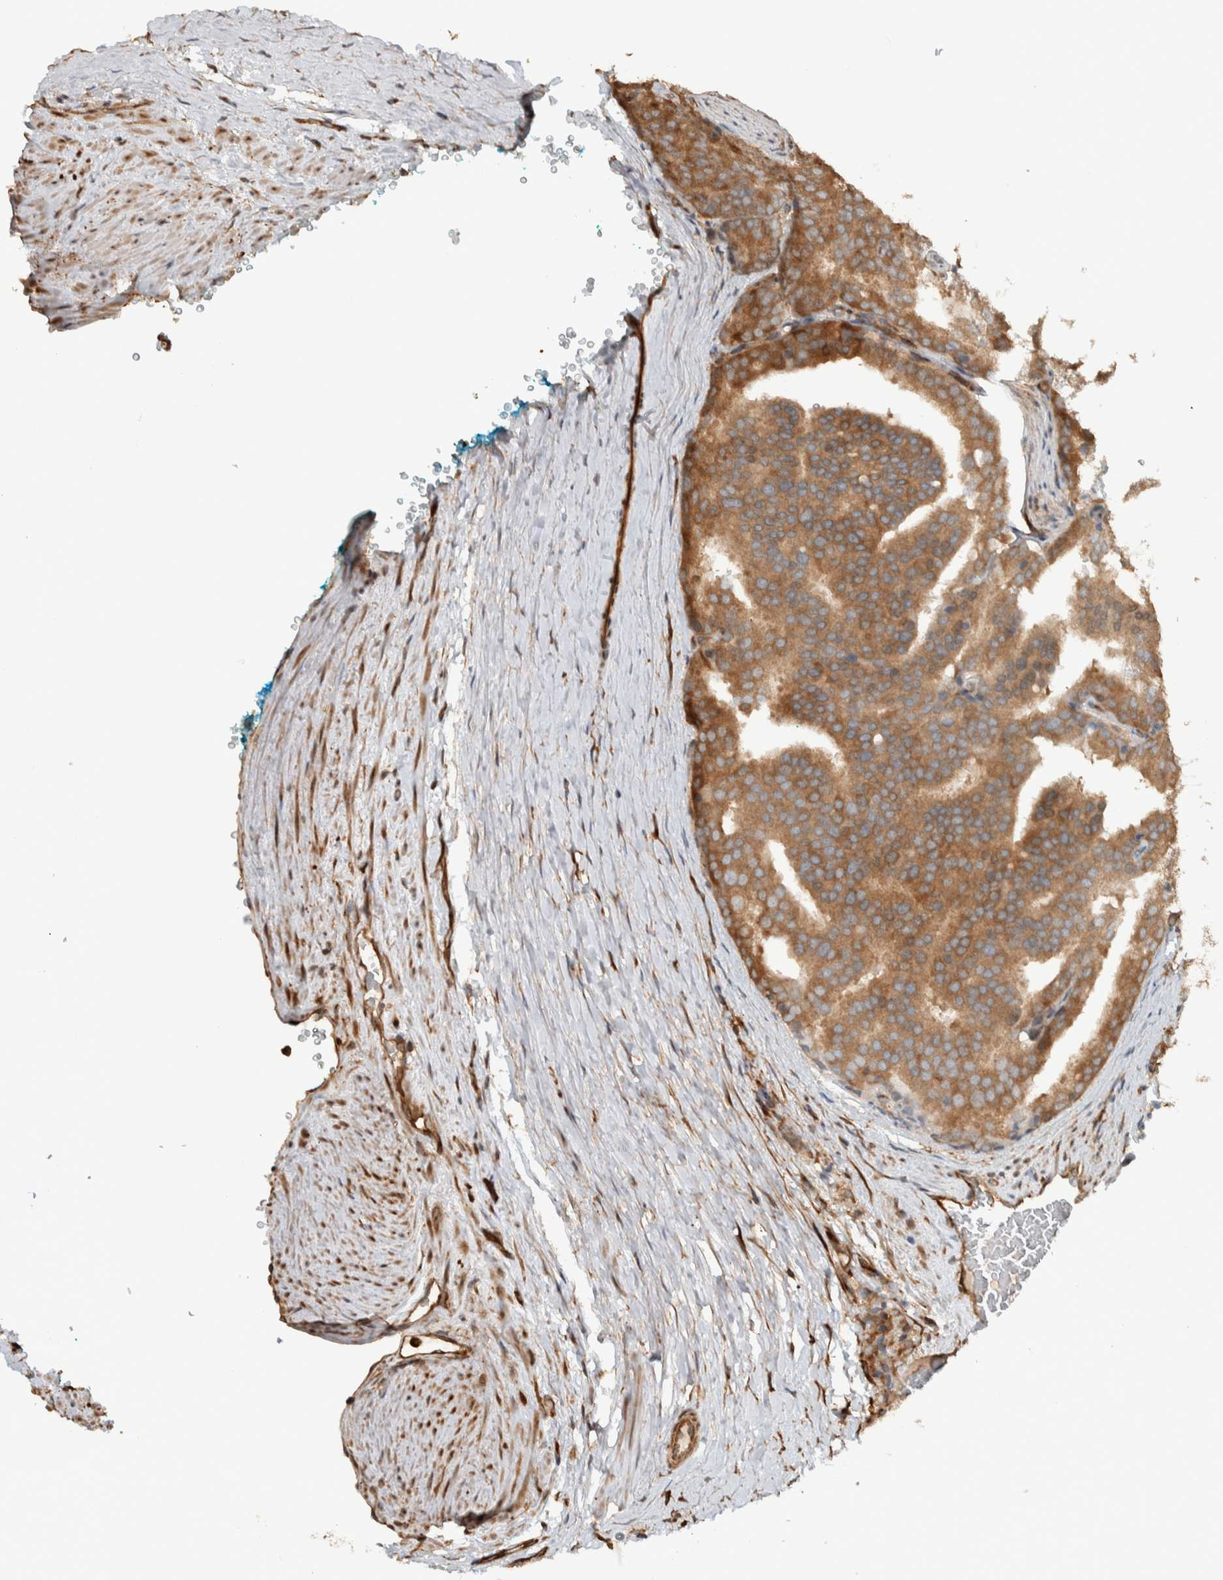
{"staining": {"intensity": "moderate", "quantity": ">75%", "location": "cytoplasmic/membranous"}, "tissue": "prostate cancer", "cell_type": "Tumor cells", "image_type": "cancer", "snomed": [{"axis": "morphology", "description": "Adenocarcinoma, High grade"}, {"axis": "topography", "description": "Prostate"}], "caption": "Immunohistochemical staining of prostate cancer (high-grade adenocarcinoma) demonstrates moderate cytoplasmic/membranous protein expression in about >75% of tumor cells. The staining is performed using DAB brown chromogen to label protein expression. The nuclei are counter-stained blue using hematoxylin.", "gene": "CNTROB", "patient": {"sex": "male", "age": 50}}